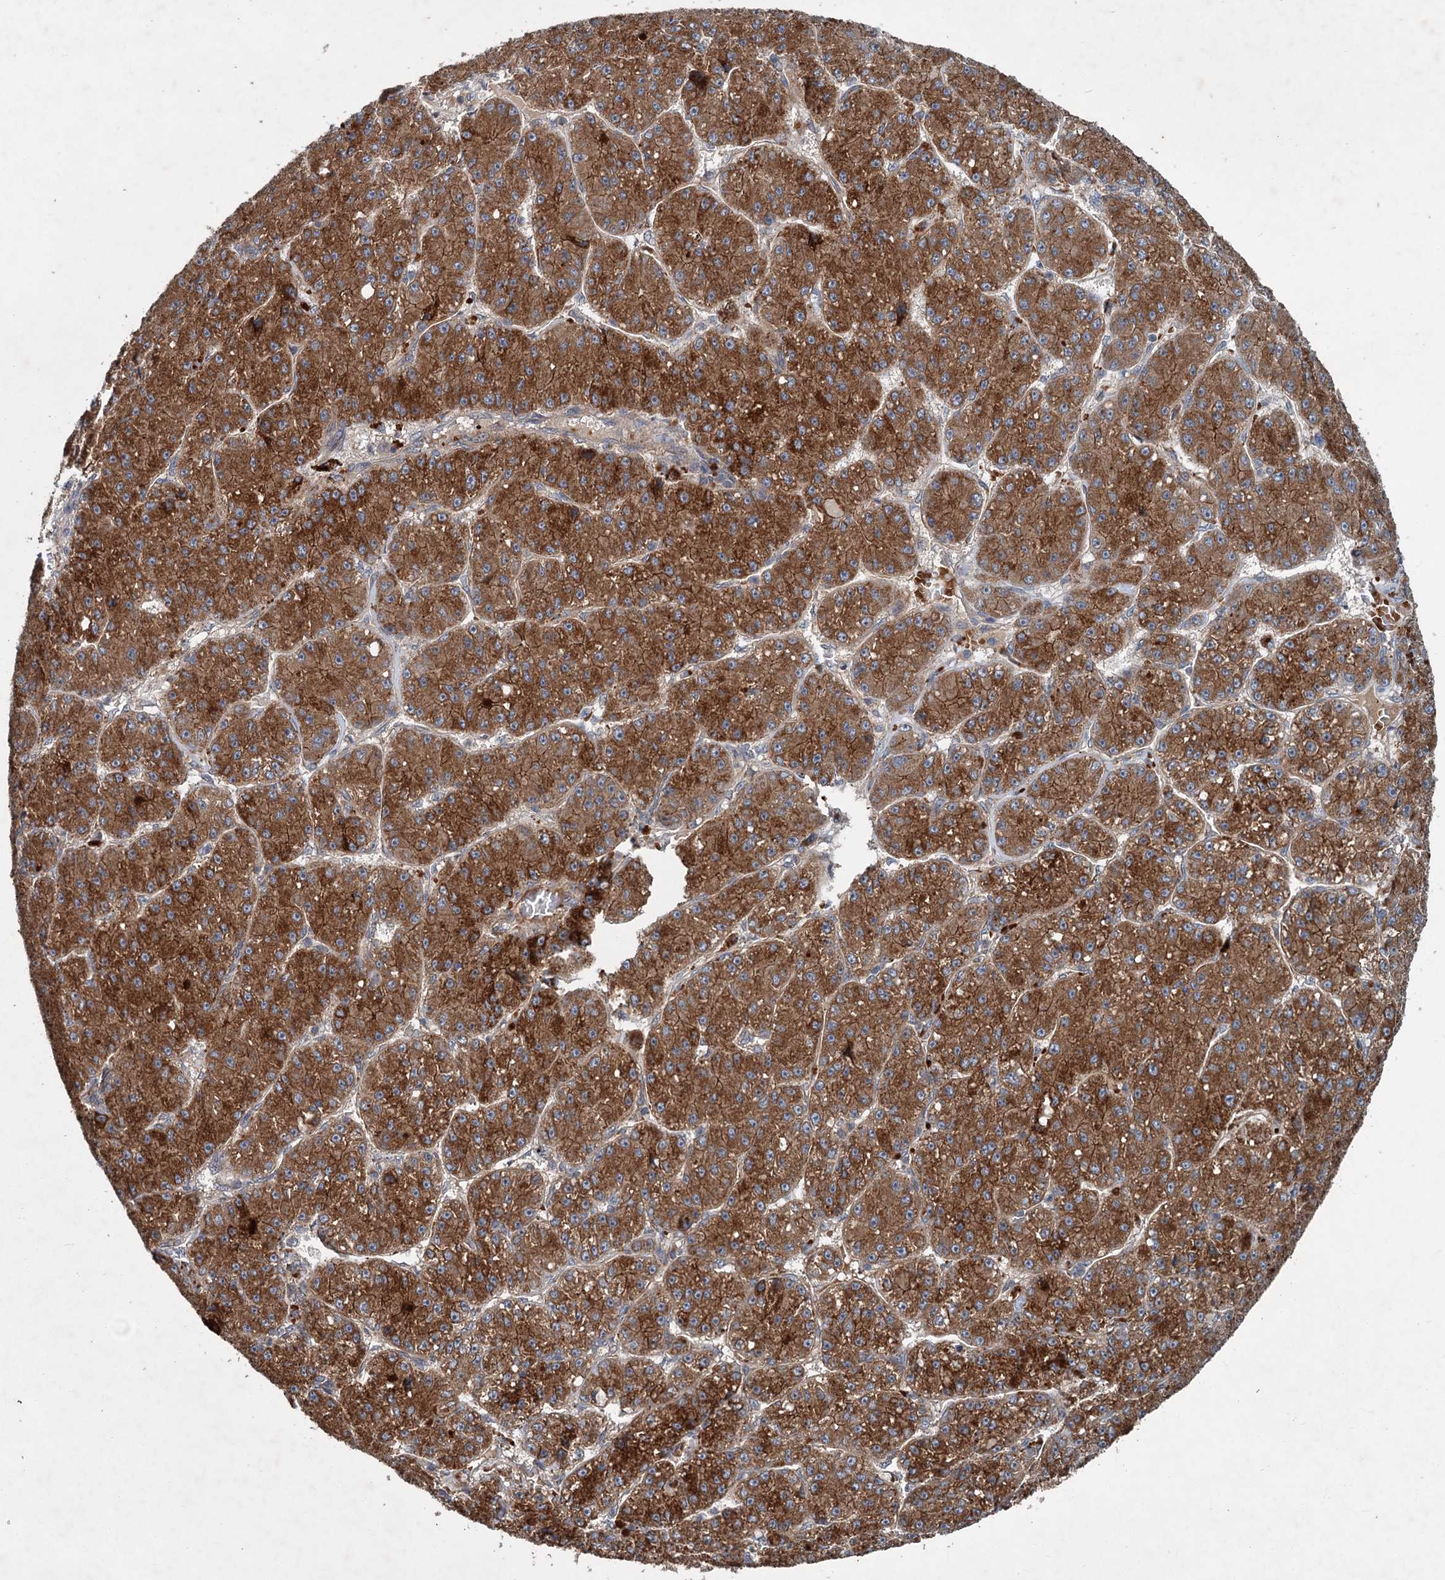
{"staining": {"intensity": "strong", "quantity": ">75%", "location": "cytoplasmic/membranous"}, "tissue": "liver cancer", "cell_type": "Tumor cells", "image_type": "cancer", "snomed": [{"axis": "morphology", "description": "Carcinoma, Hepatocellular, NOS"}, {"axis": "topography", "description": "Liver"}], "caption": "Brown immunohistochemical staining in liver hepatocellular carcinoma demonstrates strong cytoplasmic/membranous expression in approximately >75% of tumor cells.", "gene": "N4BP2L2", "patient": {"sex": "male", "age": 67}}